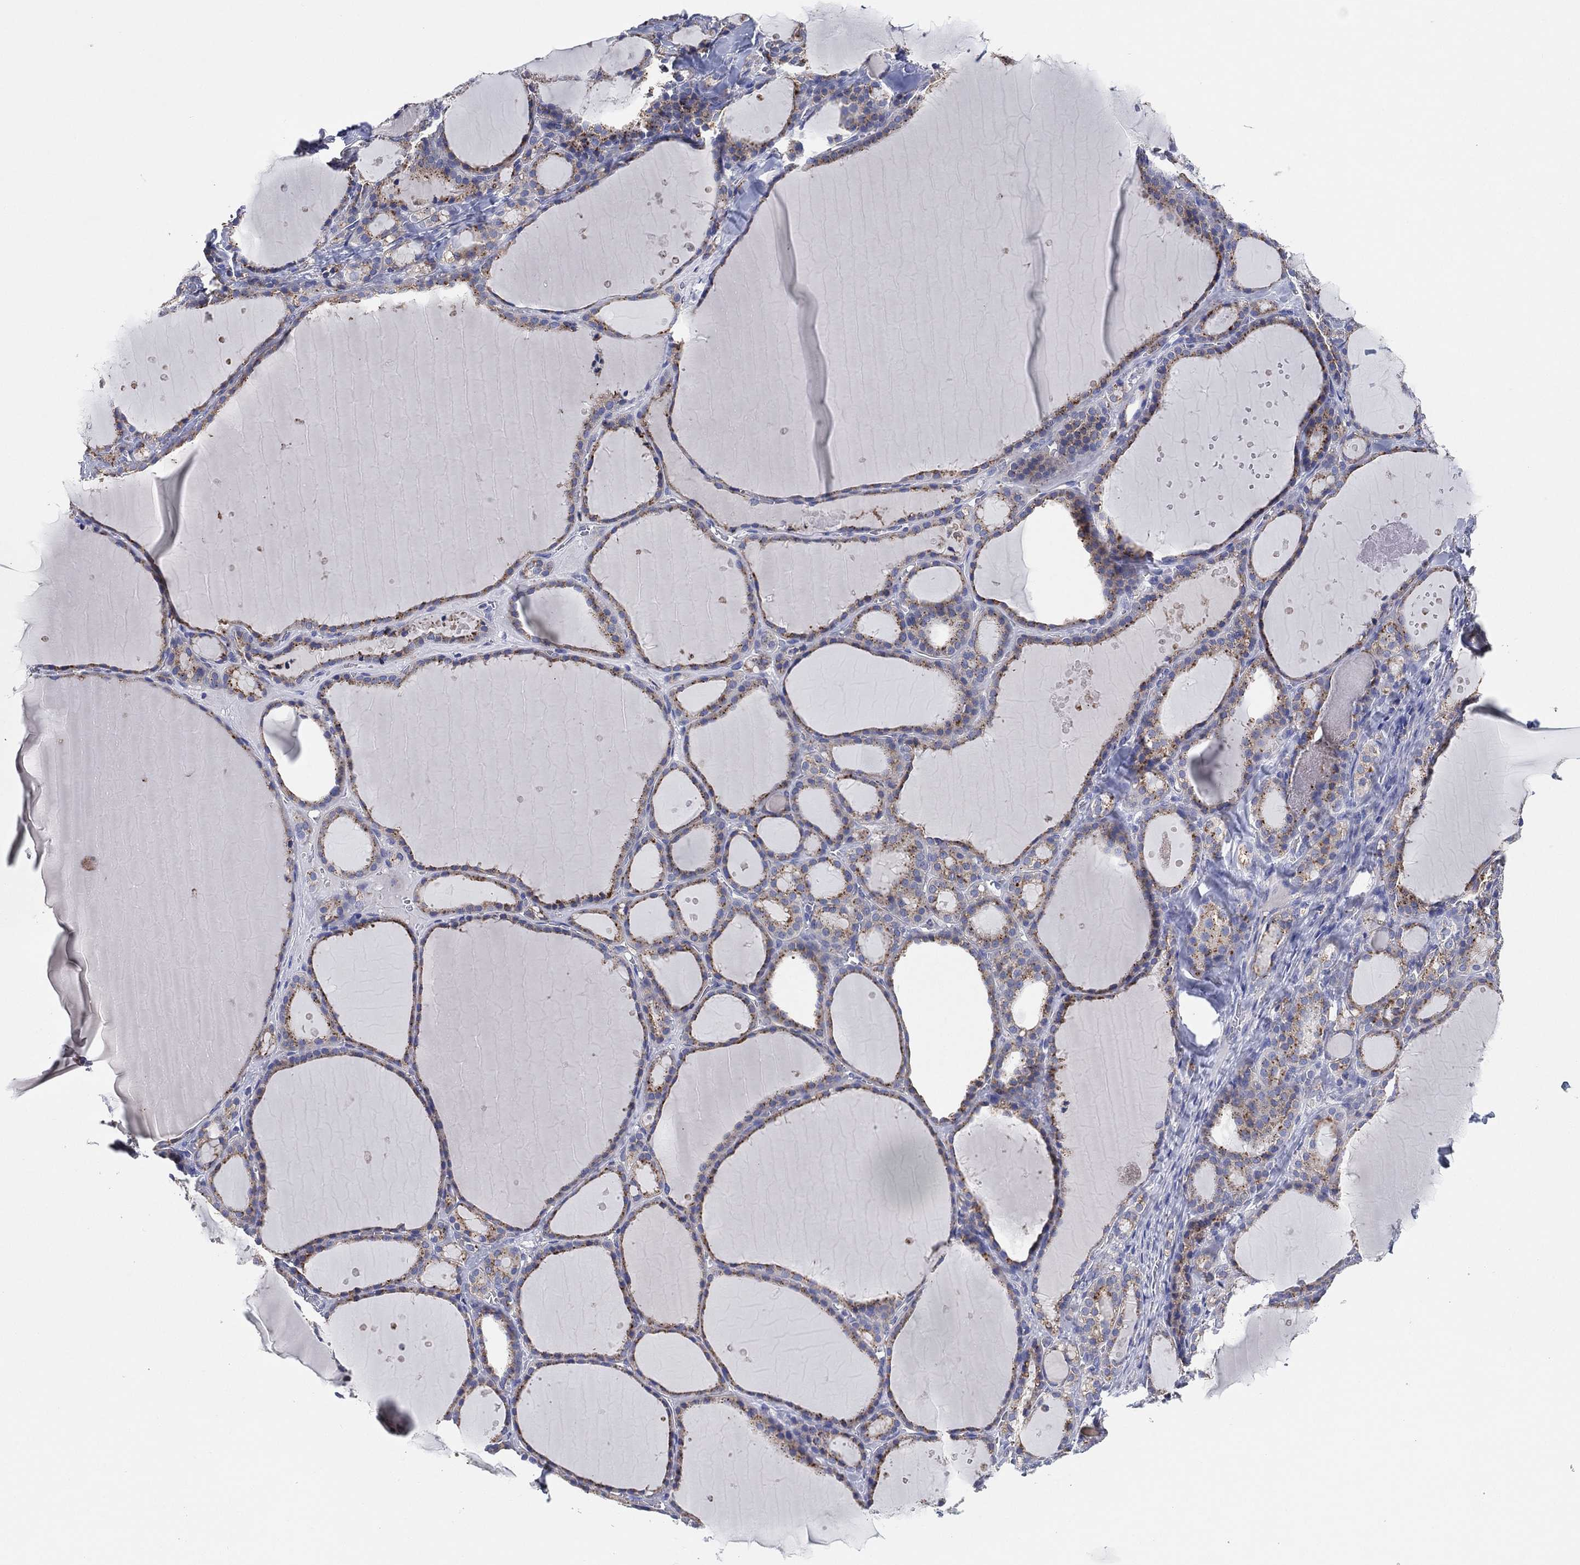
{"staining": {"intensity": "weak", "quantity": "25%-75%", "location": "cytoplasmic/membranous"}, "tissue": "thyroid gland", "cell_type": "Glandular cells", "image_type": "normal", "snomed": [{"axis": "morphology", "description": "Normal tissue, NOS"}, {"axis": "topography", "description": "Thyroid gland"}], "caption": "Glandular cells demonstrate low levels of weak cytoplasmic/membranous expression in approximately 25%-75% of cells in normal thyroid gland. The staining is performed using DAB (3,3'-diaminobenzidine) brown chromogen to label protein expression. The nuclei are counter-stained blue using hematoxylin.", "gene": "GALNS", "patient": {"sex": "male", "age": 68}}